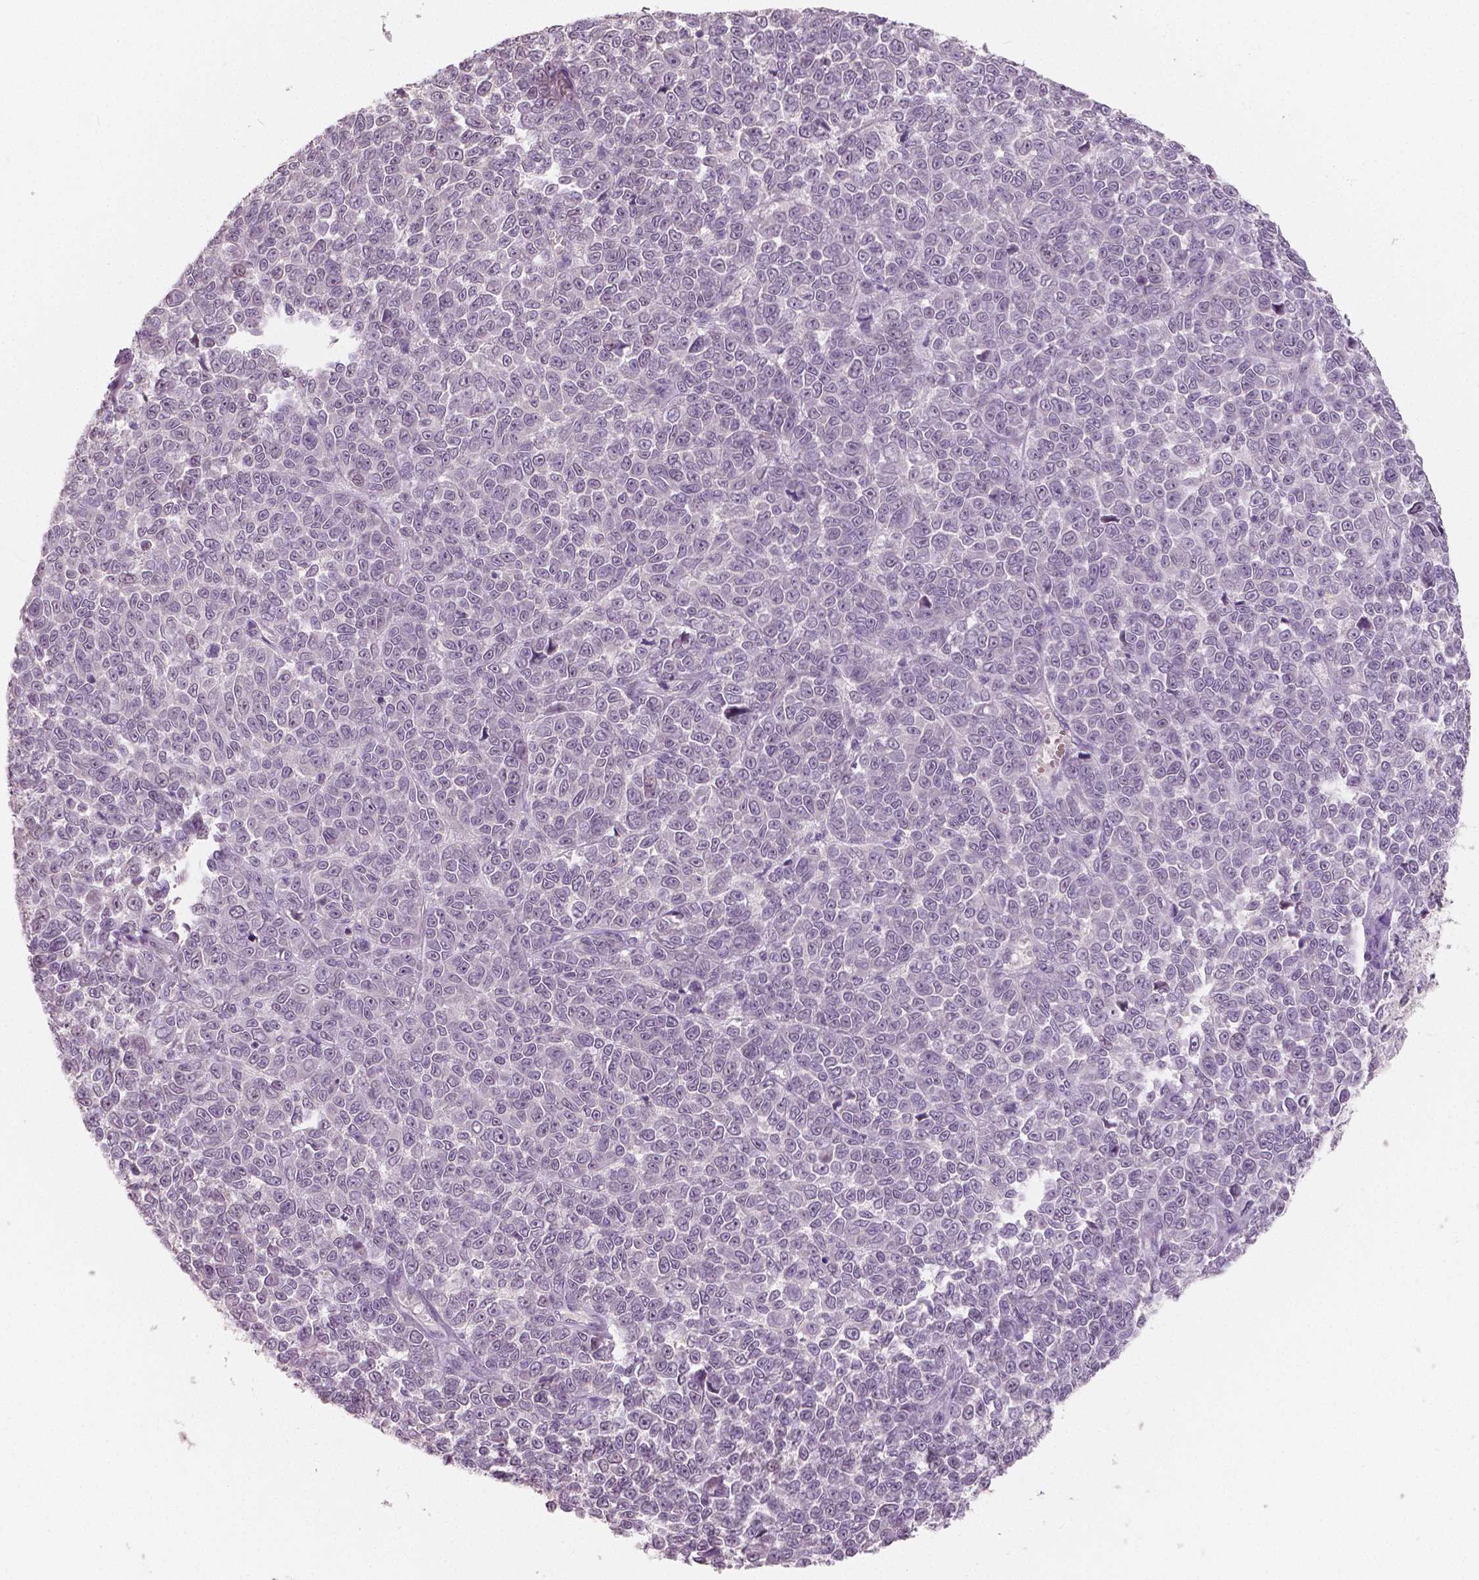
{"staining": {"intensity": "negative", "quantity": "none", "location": "none"}, "tissue": "melanoma", "cell_type": "Tumor cells", "image_type": "cancer", "snomed": [{"axis": "morphology", "description": "Malignant melanoma, NOS"}, {"axis": "topography", "description": "Skin"}], "caption": "IHC micrograph of human malignant melanoma stained for a protein (brown), which exhibits no expression in tumor cells.", "gene": "RNASE7", "patient": {"sex": "female", "age": 95}}